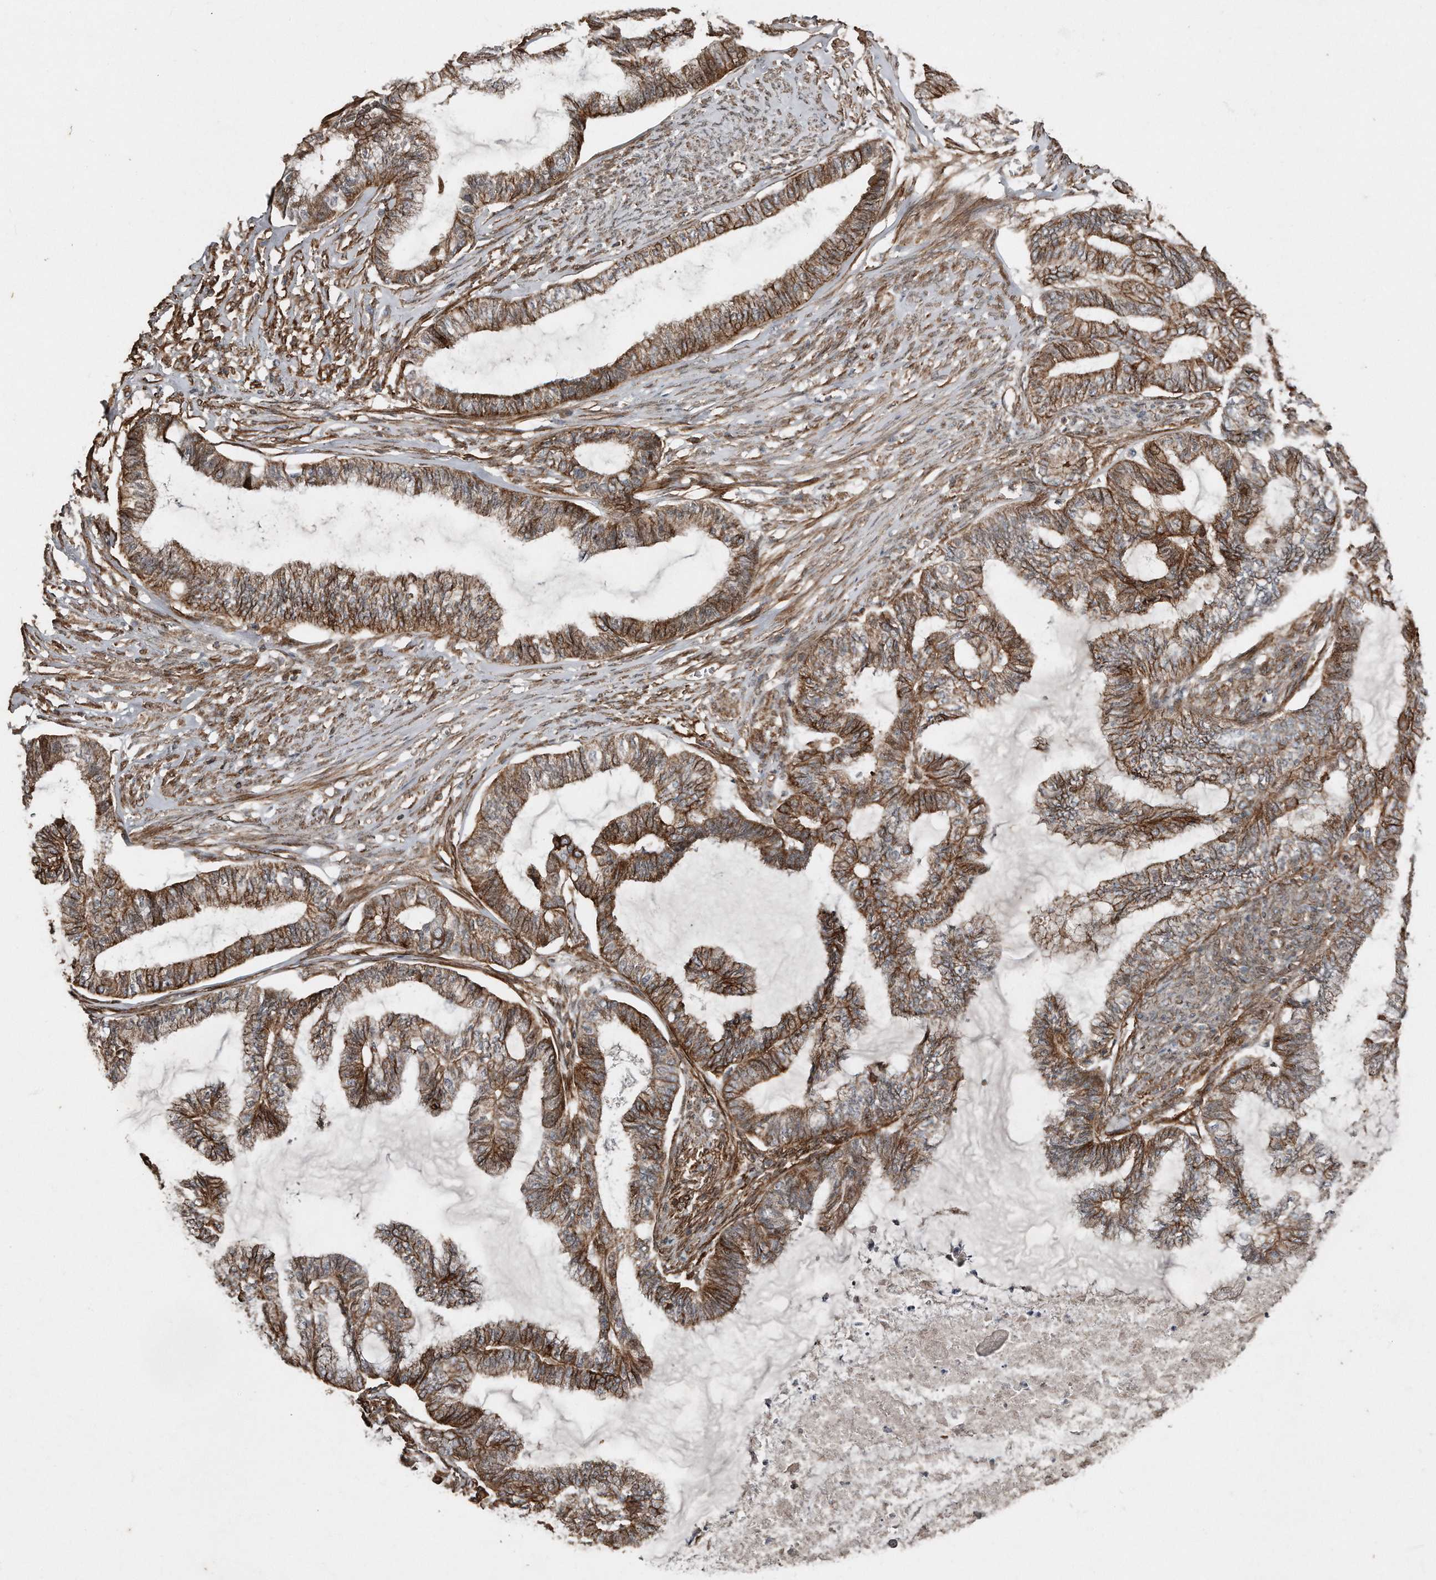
{"staining": {"intensity": "moderate", "quantity": ">75%", "location": "cytoplasmic/membranous"}, "tissue": "endometrial cancer", "cell_type": "Tumor cells", "image_type": "cancer", "snomed": [{"axis": "morphology", "description": "Adenocarcinoma, NOS"}, {"axis": "topography", "description": "Endometrium"}], "caption": "There is medium levels of moderate cytoplasmic/membranous staining in tumor cells of endometrial adenocarcinoma, as demonstrated by immunohistochemical staining (brown color).", "gene": "SNAP47", "patient": {"sex": "female", "age": 86}}